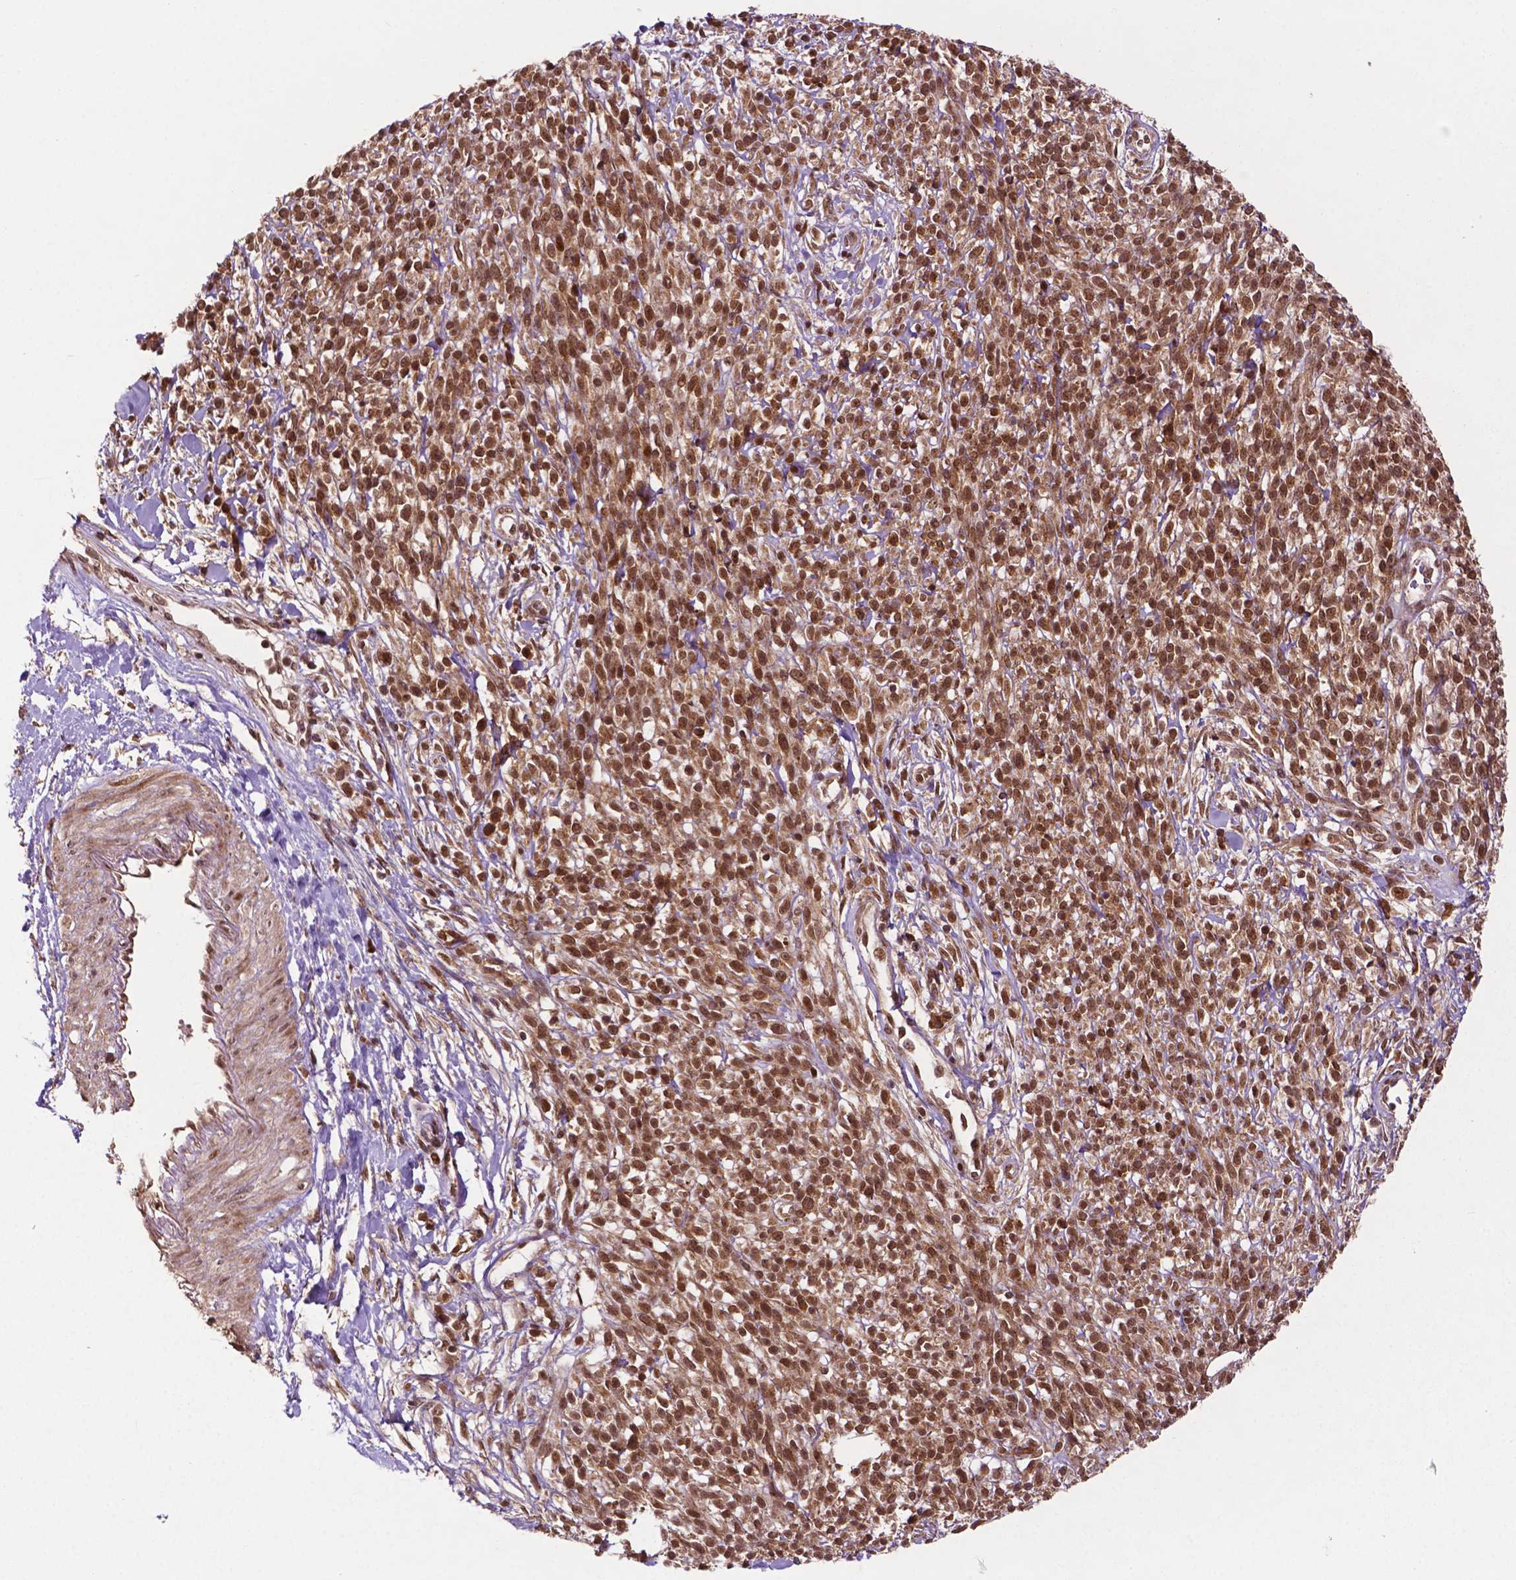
{"staining": {"intensity": "moderate", "quantity": ">75%", "location": "cytoplasmic/membranous,nuclear"}, "tissue": "melanoma", "cell_type": "Tumor cells", "image_type": "cancer", "snomed": [{"axis": "morphology", "description": "Malignant melanoma, NOS"}, {"axis": "topography", "description": "Skin"}, {"axis": "topography", "description": "Skin of trunk"}], "caption": "Protein expression analysis of malignant melanoma displays moderate cytoplasmic/membranous and nuclear expression in approximately >75% of tumor cells.", "gene": "TMX2", "patient": {"sex": "male", "age": 74}}